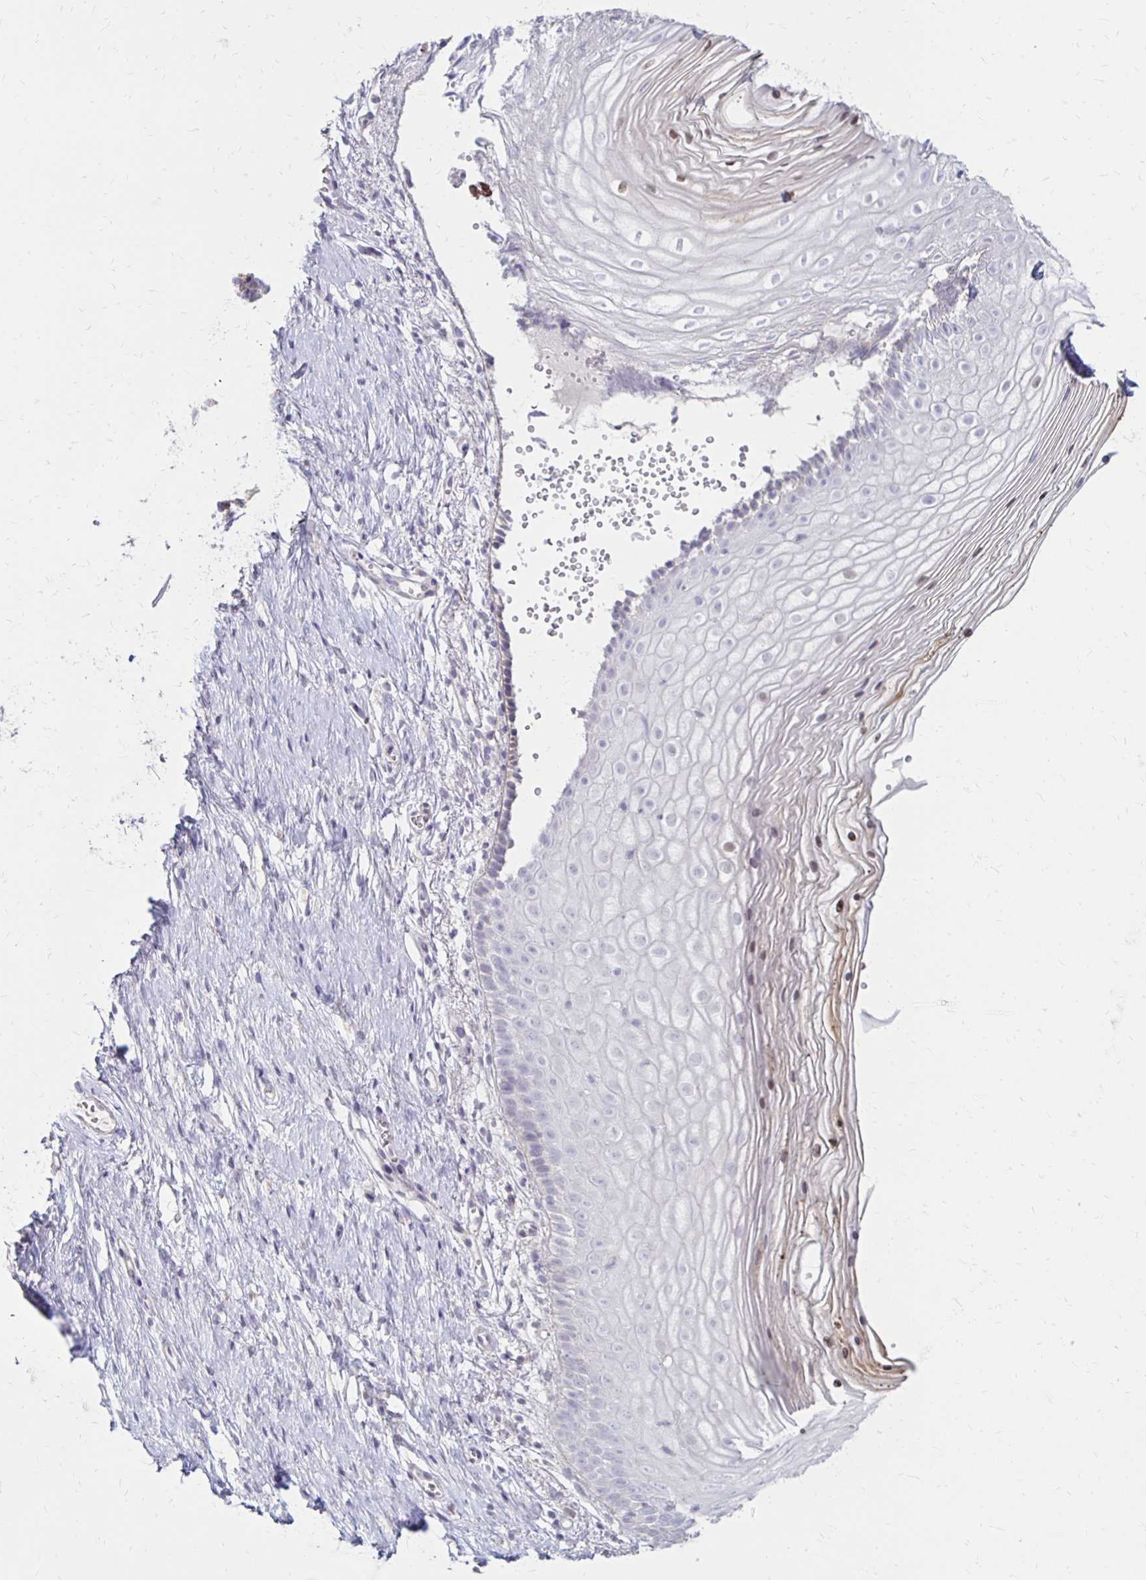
{"staining": {"intensity": "weak", "quantity": "<25%", "location": "nuclear"}, "tissue": "vagina", "cell_type": "Squamous epithelial cells", "image_type": "normal", "snomed": [{"axis": "morphology", "description": "Normal tissue, NOS"}, {"axis": "topography", "description": "Vagina"}], "caption": "This is an immunohistochemistry image of normal vagina. There is no expression in squamous epithelial cells.", "gene": "DAGLA", "patient": {"sex": "female", "age": 56}}